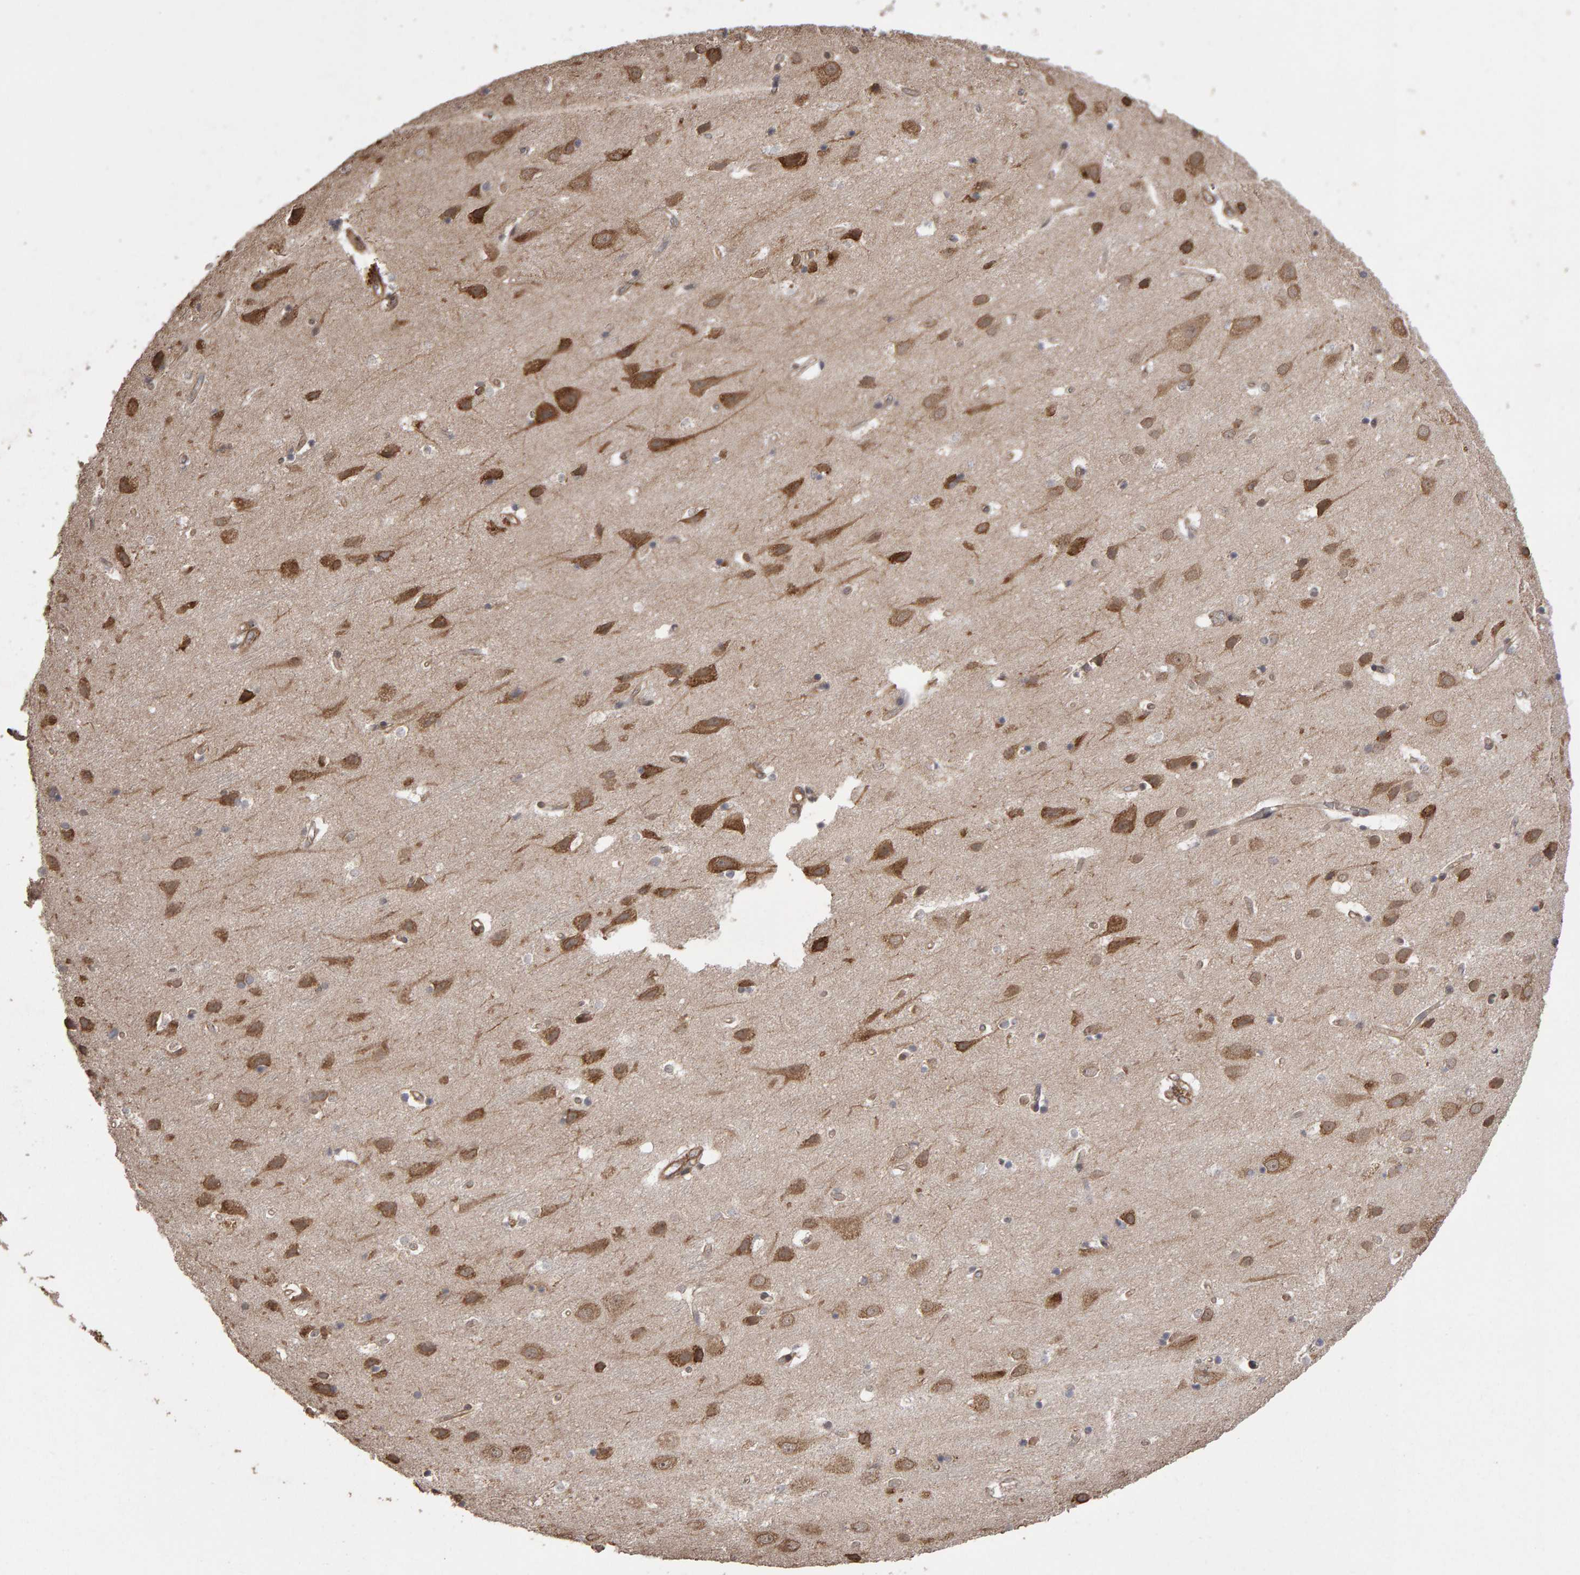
{"staining": {"intensity": "moderate", "quantity": "25%-75%", "location": "cytoplasmic/membranous"}, "tissue": "cerebral cortex", "cell_type": "Endothelial cells", "image_type": "normal", "snomed": [{"axis": "morphology", "description": "Normal tissue, NOS"}, {"axis": "topography", "description": "Cerebral cortex"}], "caption": "Human cerebral cortex stained for a protein (brown) displays moderate cytoplasmic/membranous positive positivity in about 25%-75% of endothelial cells.", "gene": "SCRIB", "patient": {"sex": "male", "age": 54}}